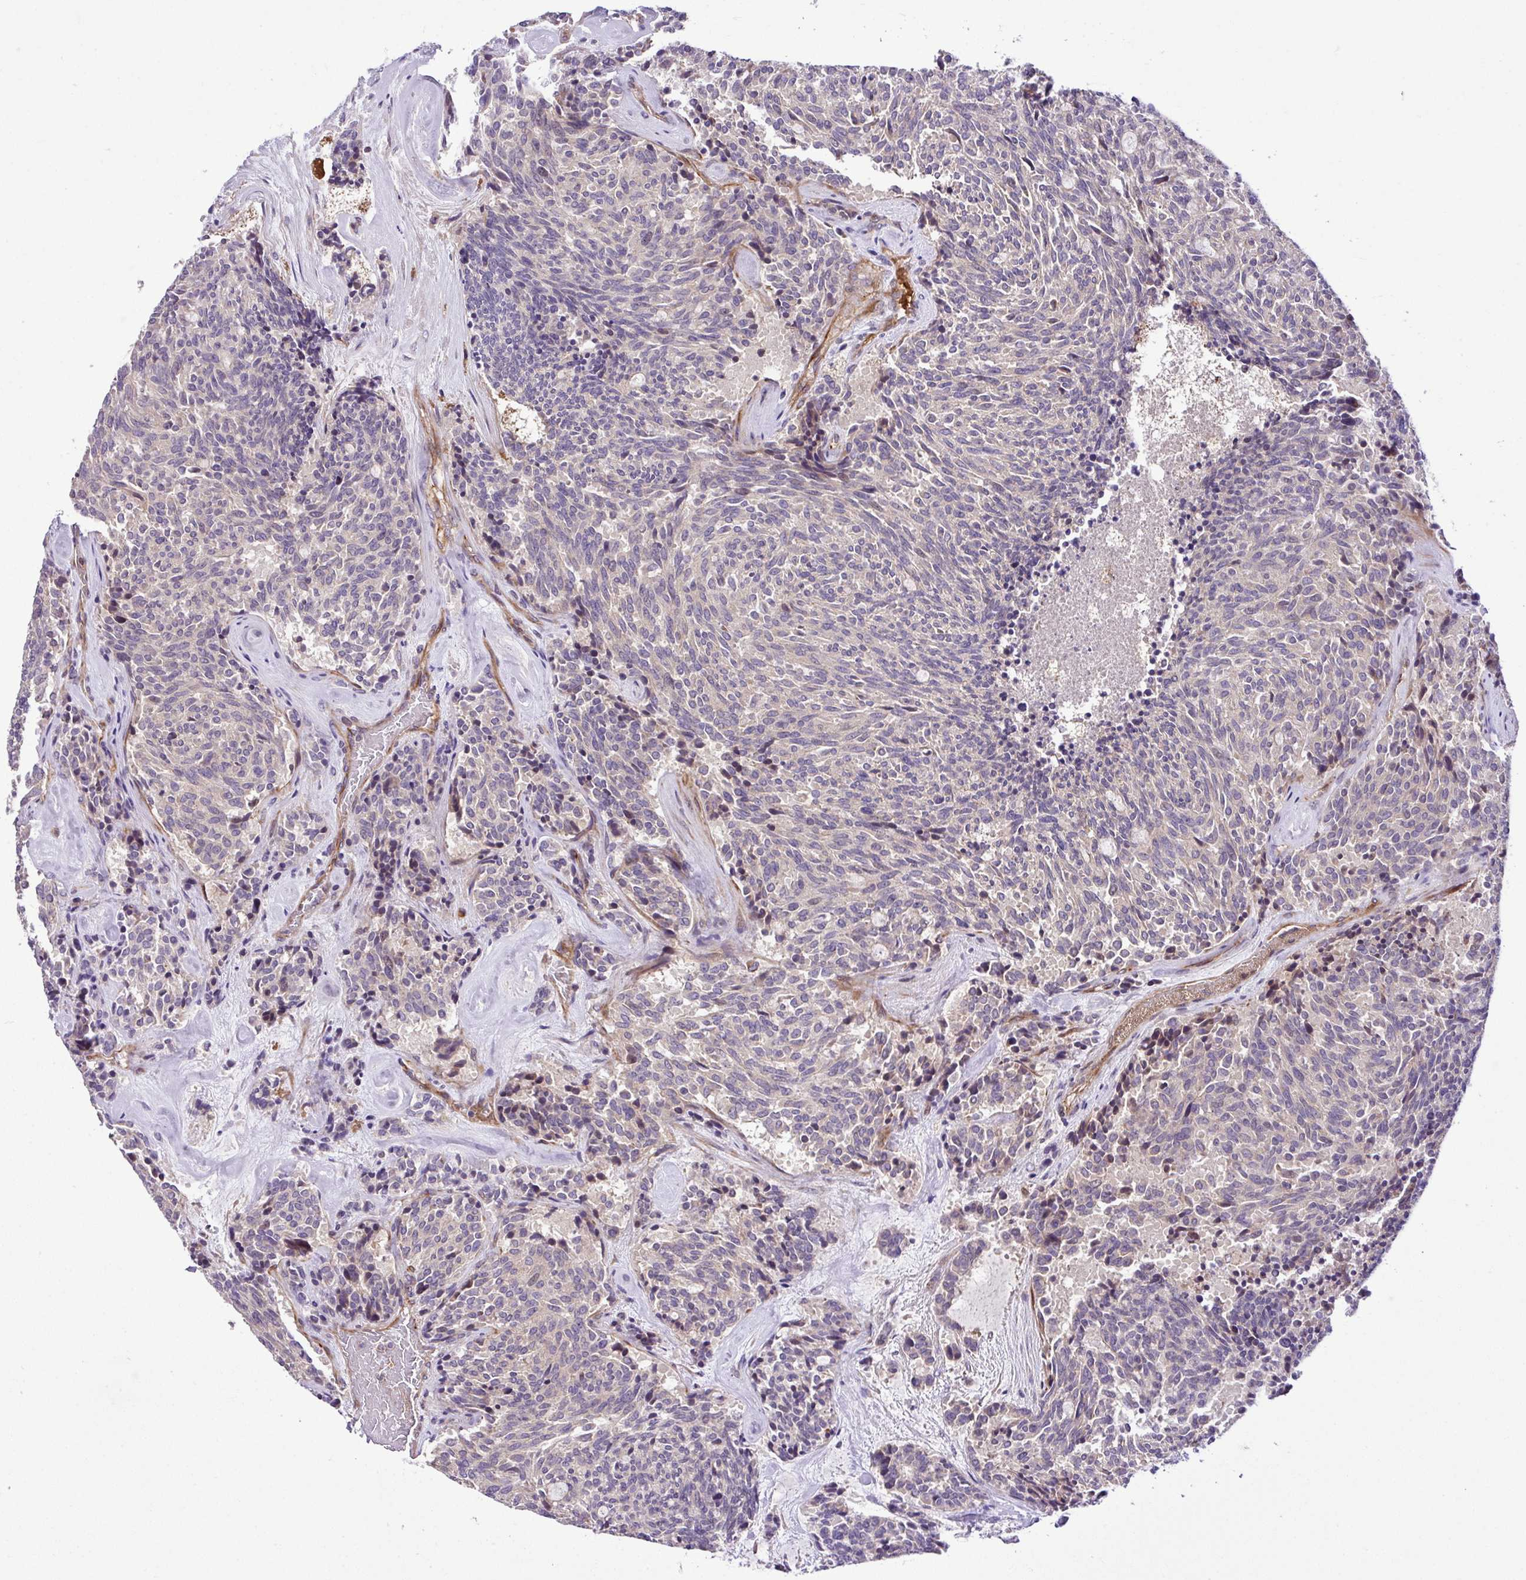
{"staining": {"intensity": "negative", "quantity": "none", "location": "none"}, "tissue": "carcinoid", "cell_type": "Tumor cells", "image_type": "cancer", "snomed": [{"axis": "morphology", "description": "Carcinoid, malignant, NOS"}, {"axis": "topography", "description": "Pancreas"}], "caption": "This is a photomicrograph of IHC staining of carcinoid, which shows no staining in tumor cells.", "gene": "ZNF266", "patient": {"sex": "female", "age": 54}}